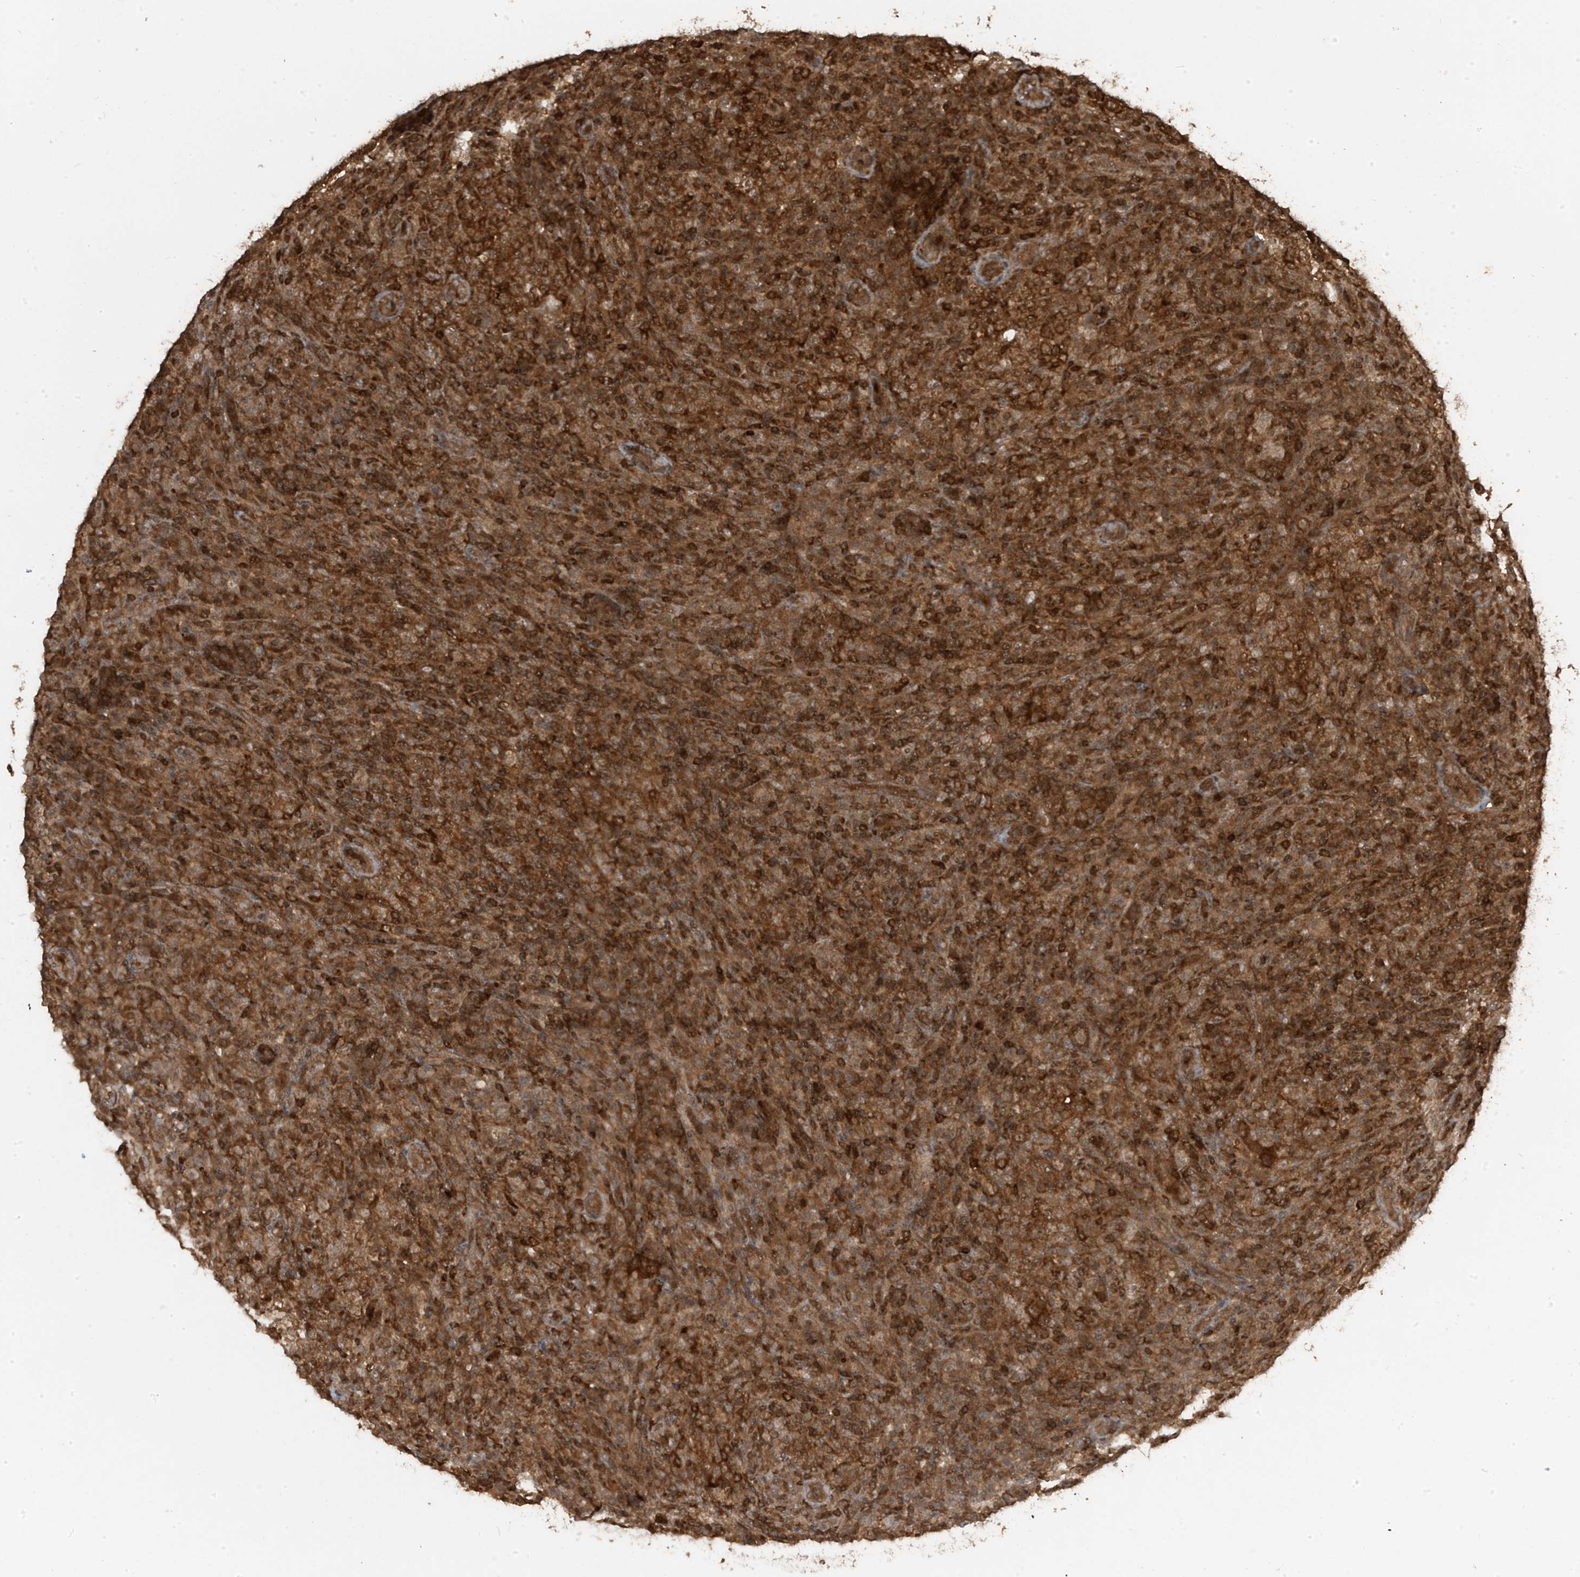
{"staining": {"intensity": "strong", "quantity": ">75%", "location": "cytoplasmic/membranous"}, "tissue": "lymphoma", "cell_type": "Tumor cells", "image_type": "cancer", "snomed": [{"axis": "morphology", "description": "Malignant lymphoma, non-Hodgkin's type, High grade"}, {"axis": "topography", "description": "Lymph node"}], "caption": "This image displays immunohistochemistry (IHC) staining of malignant lymphoma, non-Hodgkin's type (high-grade), with high strong cytoplasmic/membranous positivity in about >75% of tumor cells.", "gene": "ASAP1", "patient": {"sex": "female", "age": 76}}